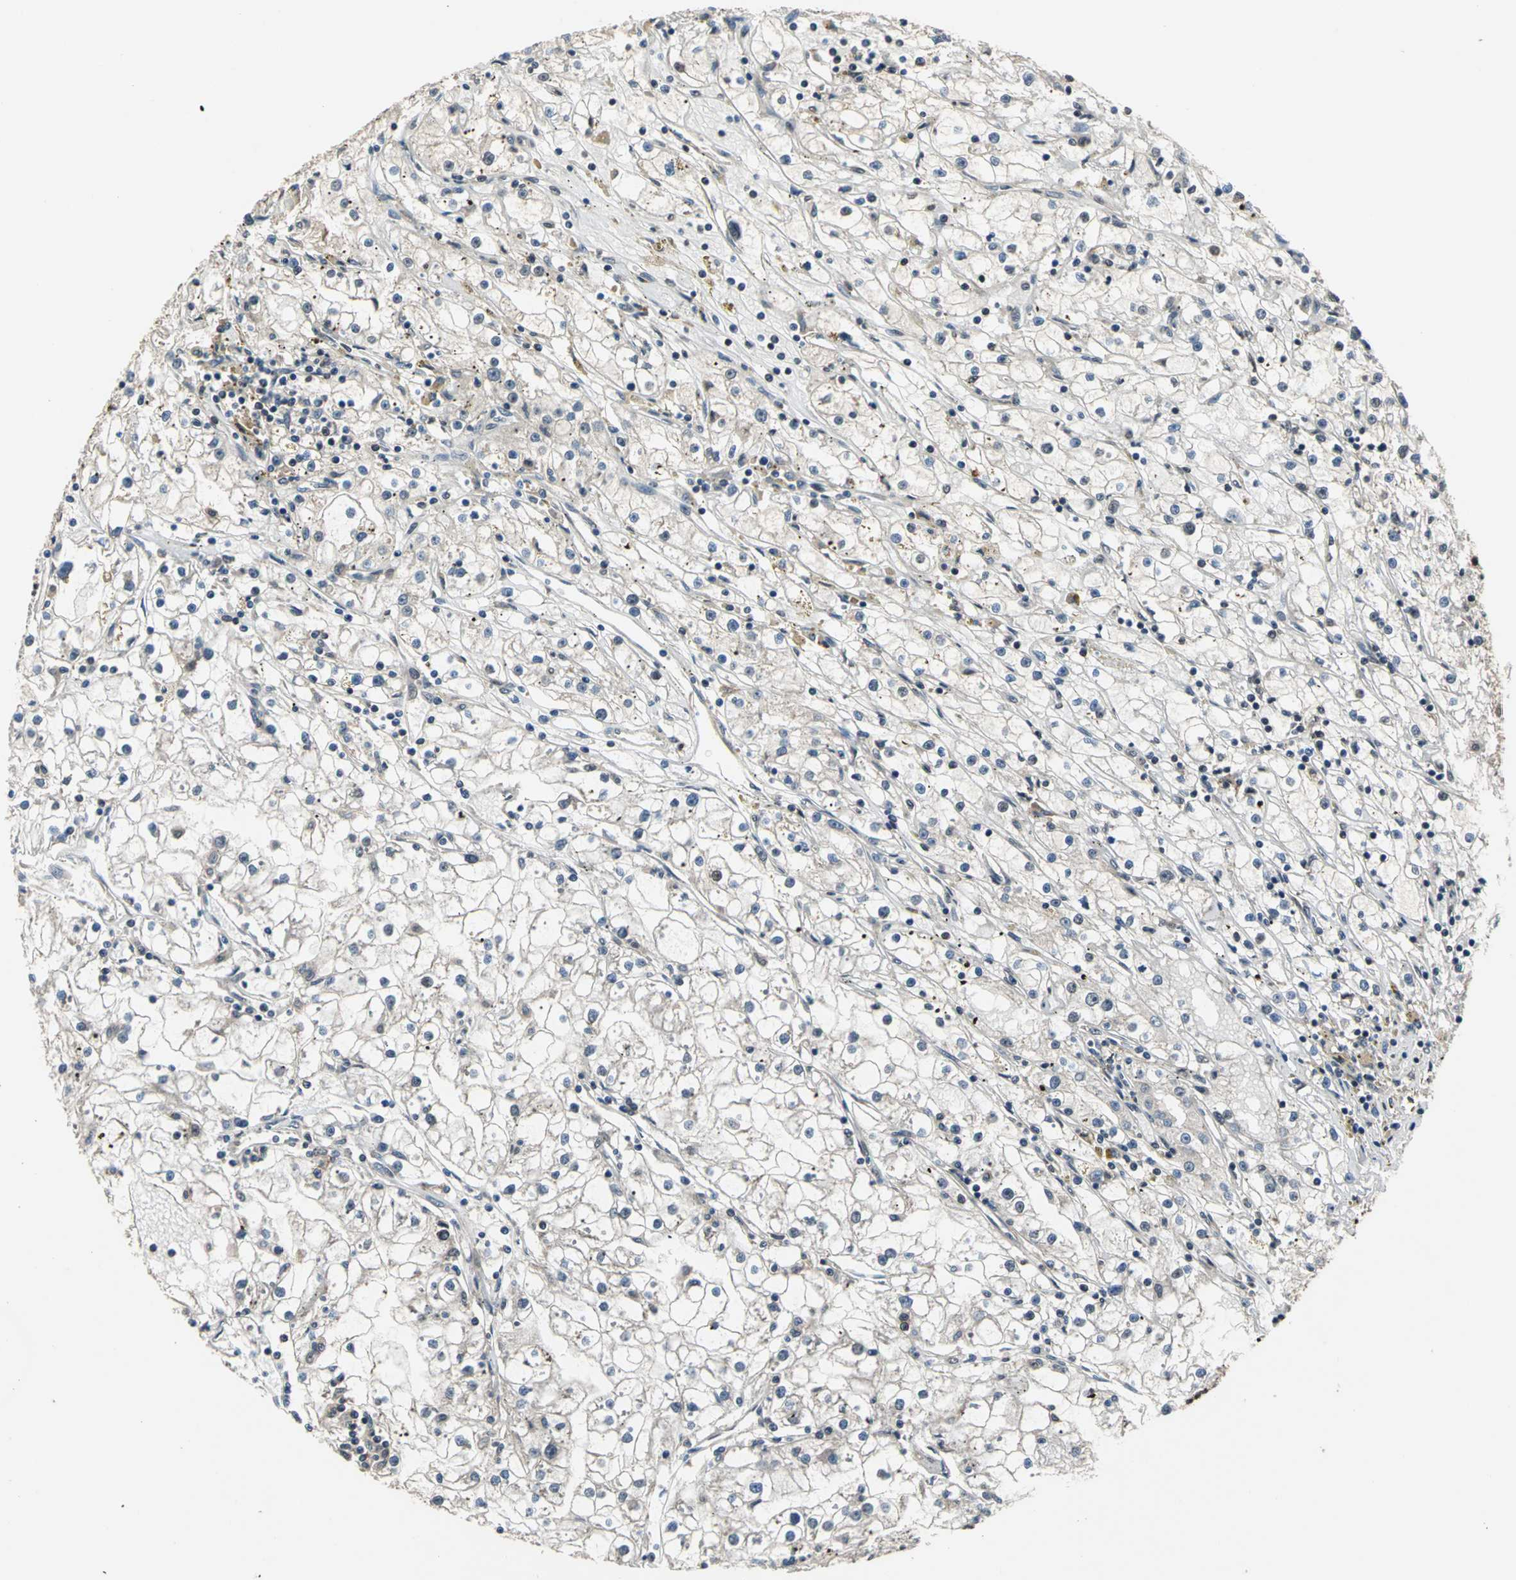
{"staining": {"intensity": "negative", "quantity": "none", "location": "none"}, "tissue": "renal cancer", "cell_type": "Tumor cells", "image_type": "cancer", "snomed": [{"axis": "morphology", "description": "Adenocarcinoma, NOS"}, {"axis": "topography", "description": "Kidney"}], "caption": "A histopathology image of human adenocarcinoma (renal) is negative for staining in tumor cells.", "gene": "EIF2B2", "patient": {"sex": "male", "age": 56}}